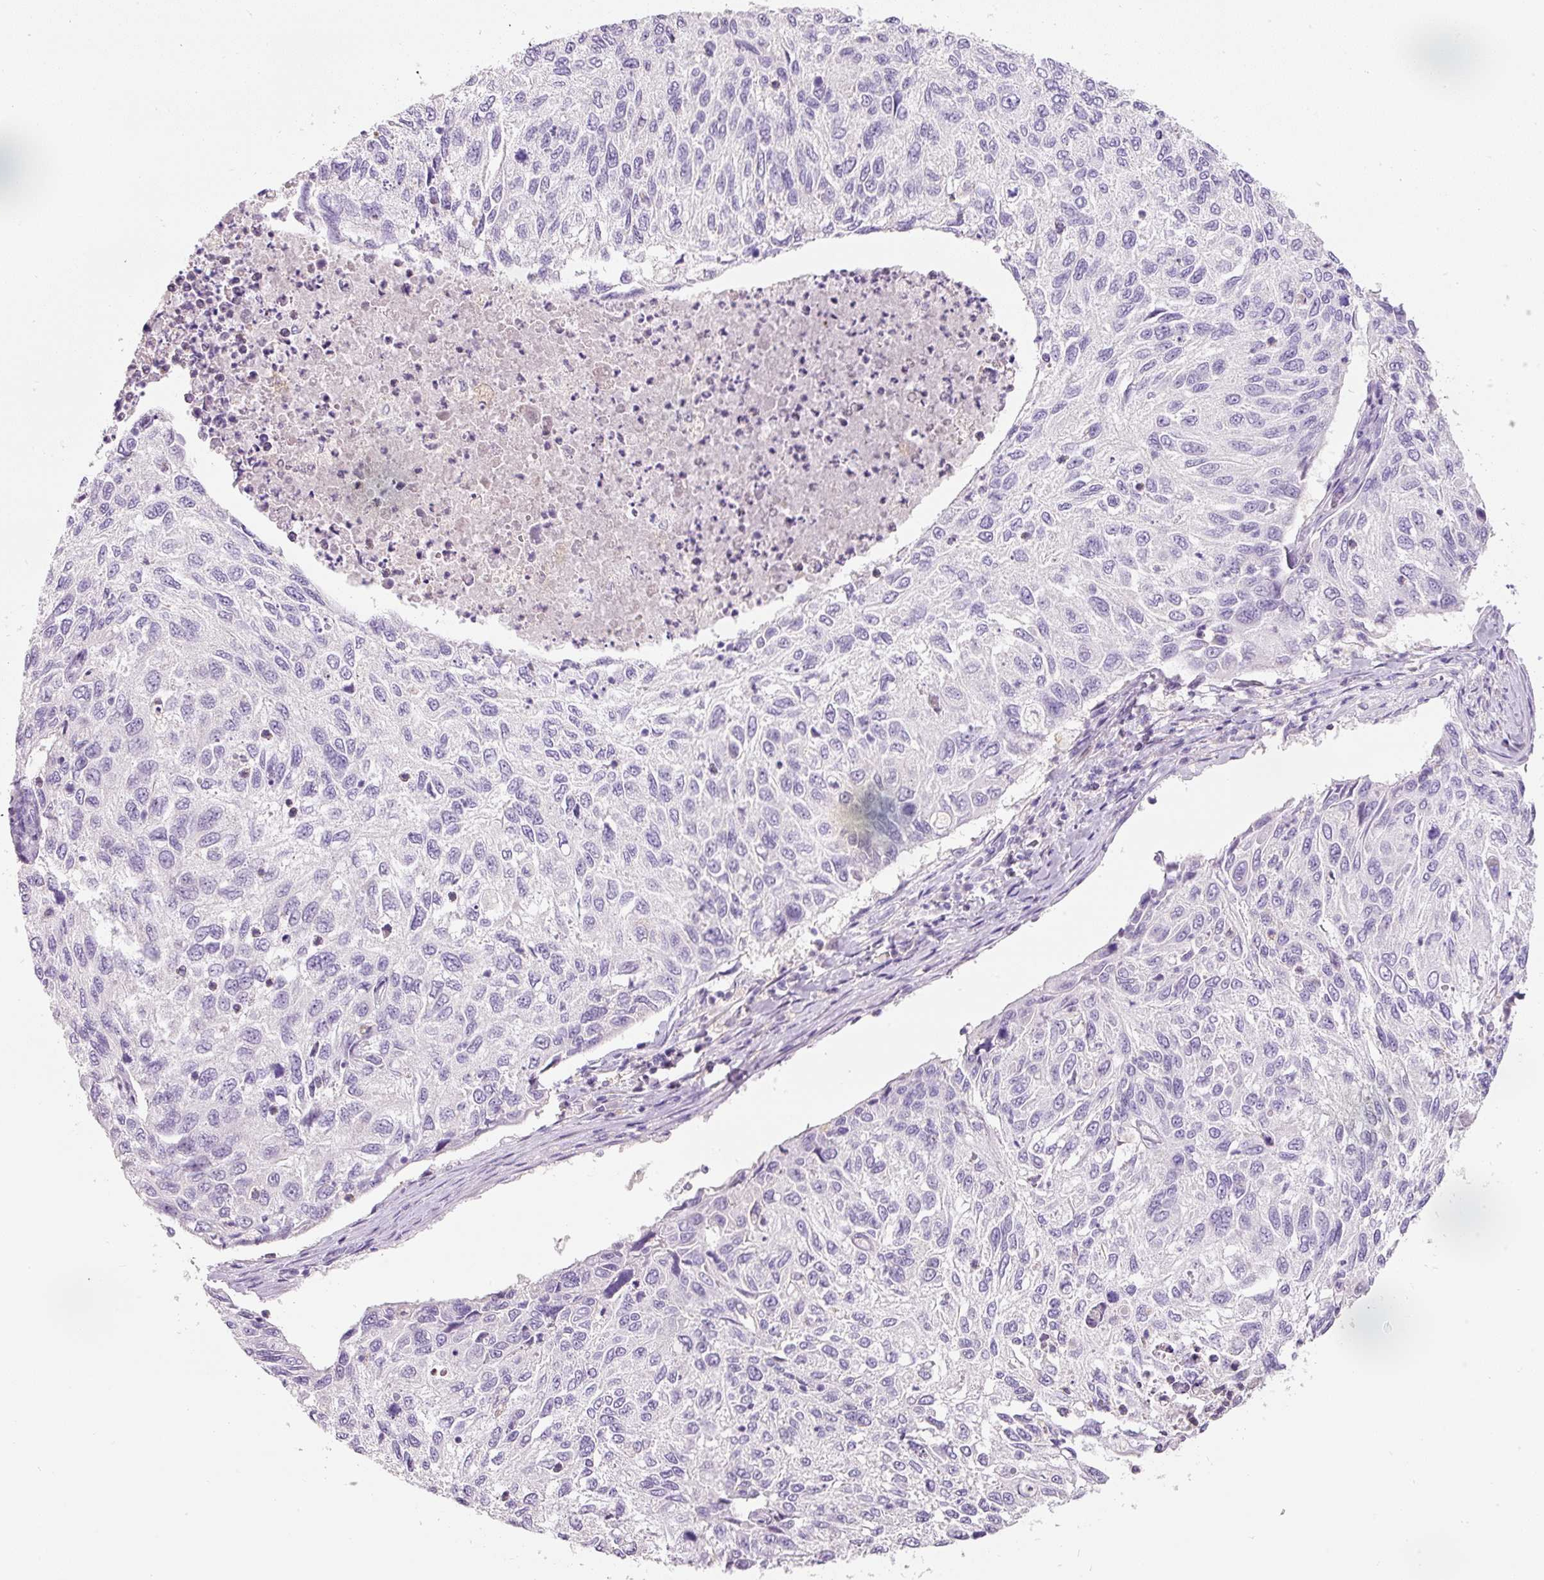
{"staining": {"intensity": "negative", "quantity": "none", "location": "none"}, "tissue": "cervical cancer", "cell_type": "Tumor cells", "image_type": "cancer", "snomed": [{"axis": "morphology", "description": "Squamous cell carcinoma, NOS"}, {"axis": "topography", "description": "Cervix"}], "caption": "High power microscopy image of an IHC histopathology image of cervical cancer, revealing no significant positivity in tumor cells.", "gene": "DNM1", "patient": {"sex": "female", "age": 70}}